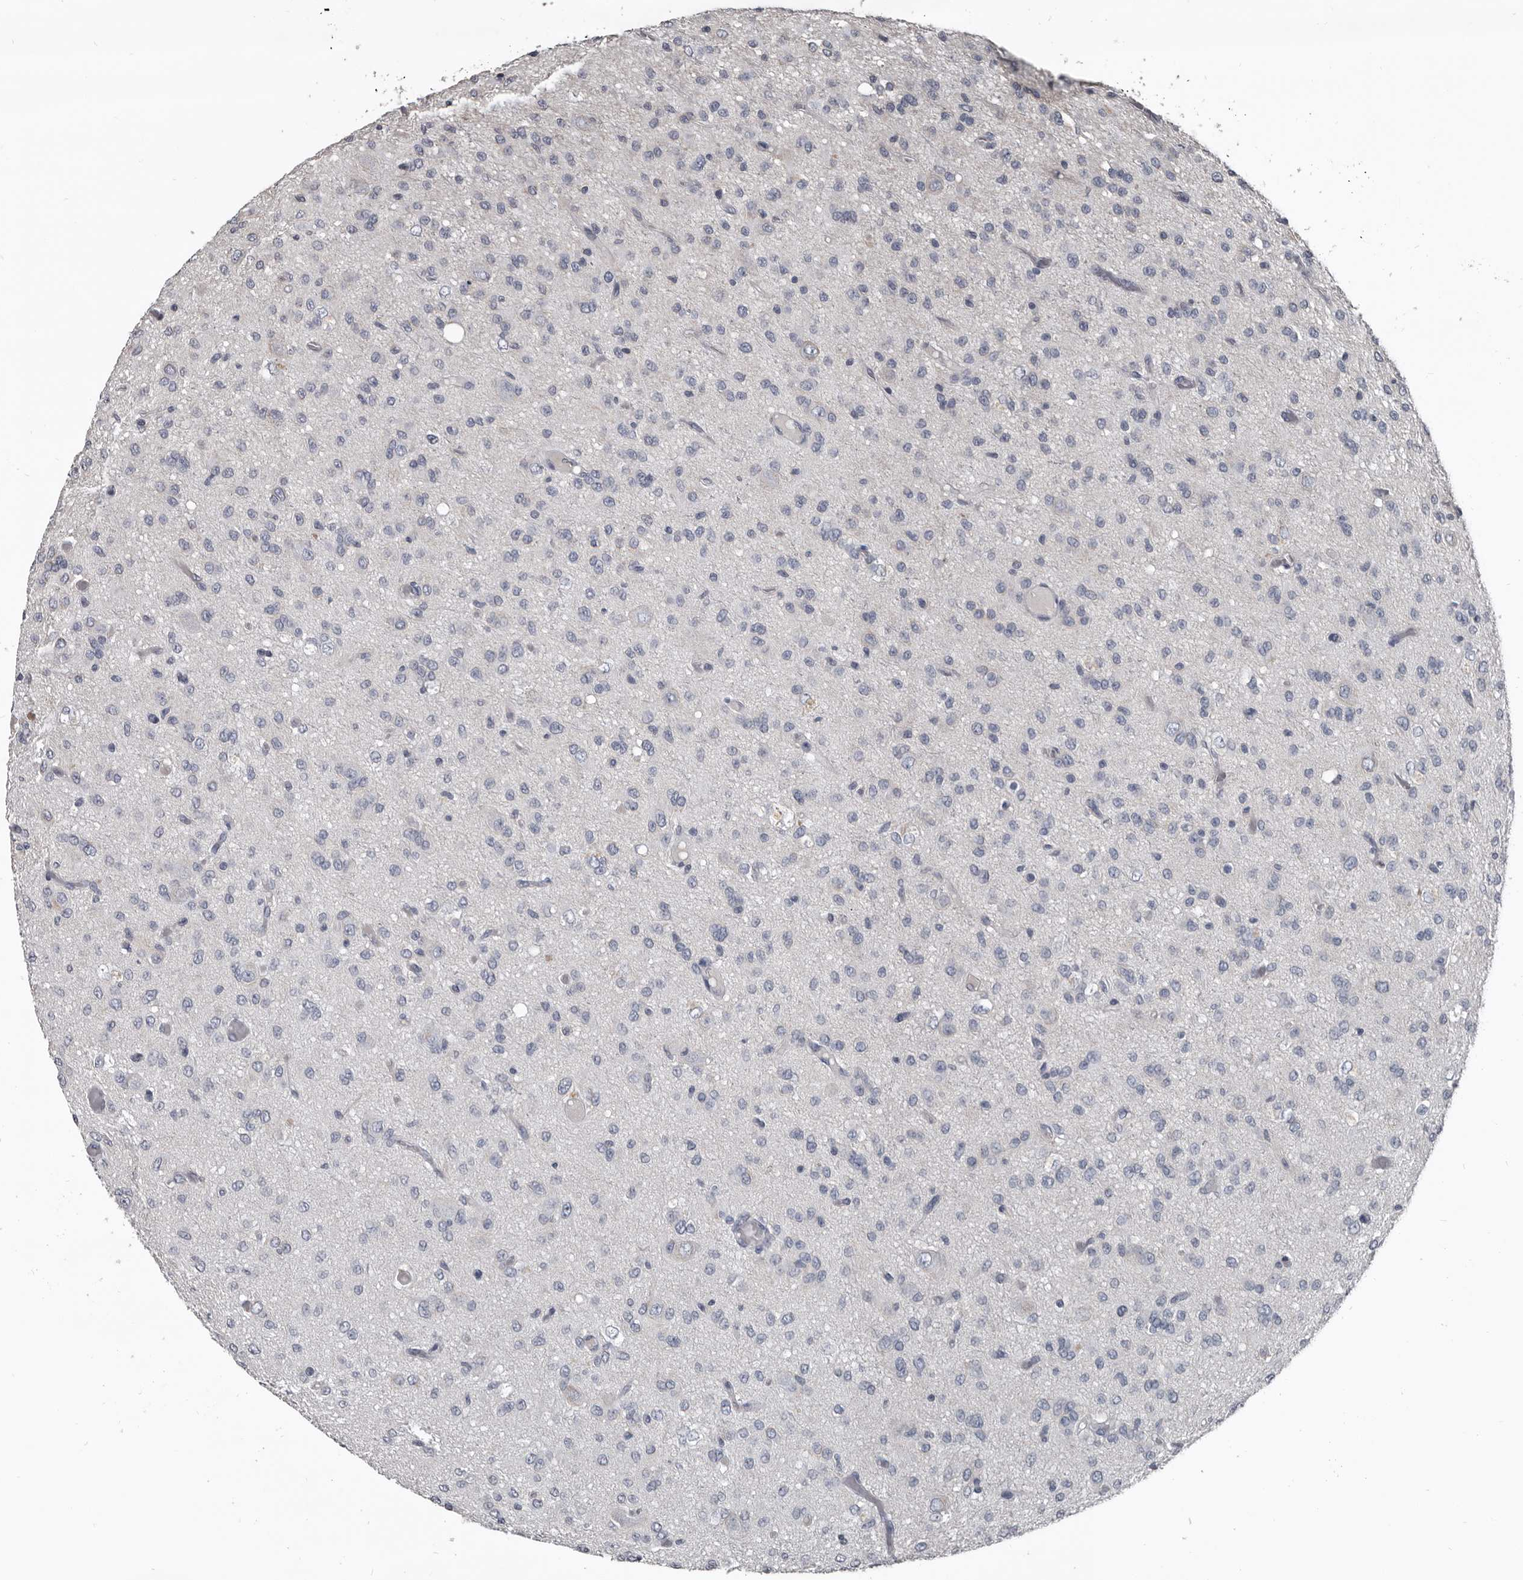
{"staining": {"intensity": "negative", "quantity": "none", "location": "none"}, "tissue": "glioma", "cell_type": "Tumor cells", "image_type": "cancer", "snomed": [{"axis": "morphology", "description": "Glioma, malignant, High grade"}, {"axis": "topography", "description": "Brain"}], "caption": "Immunohistochemical staining of glioma reveals no significant expression in tumor cells.", "gene": "GREB1", "patient": {"sex": "female", "age": 59}}